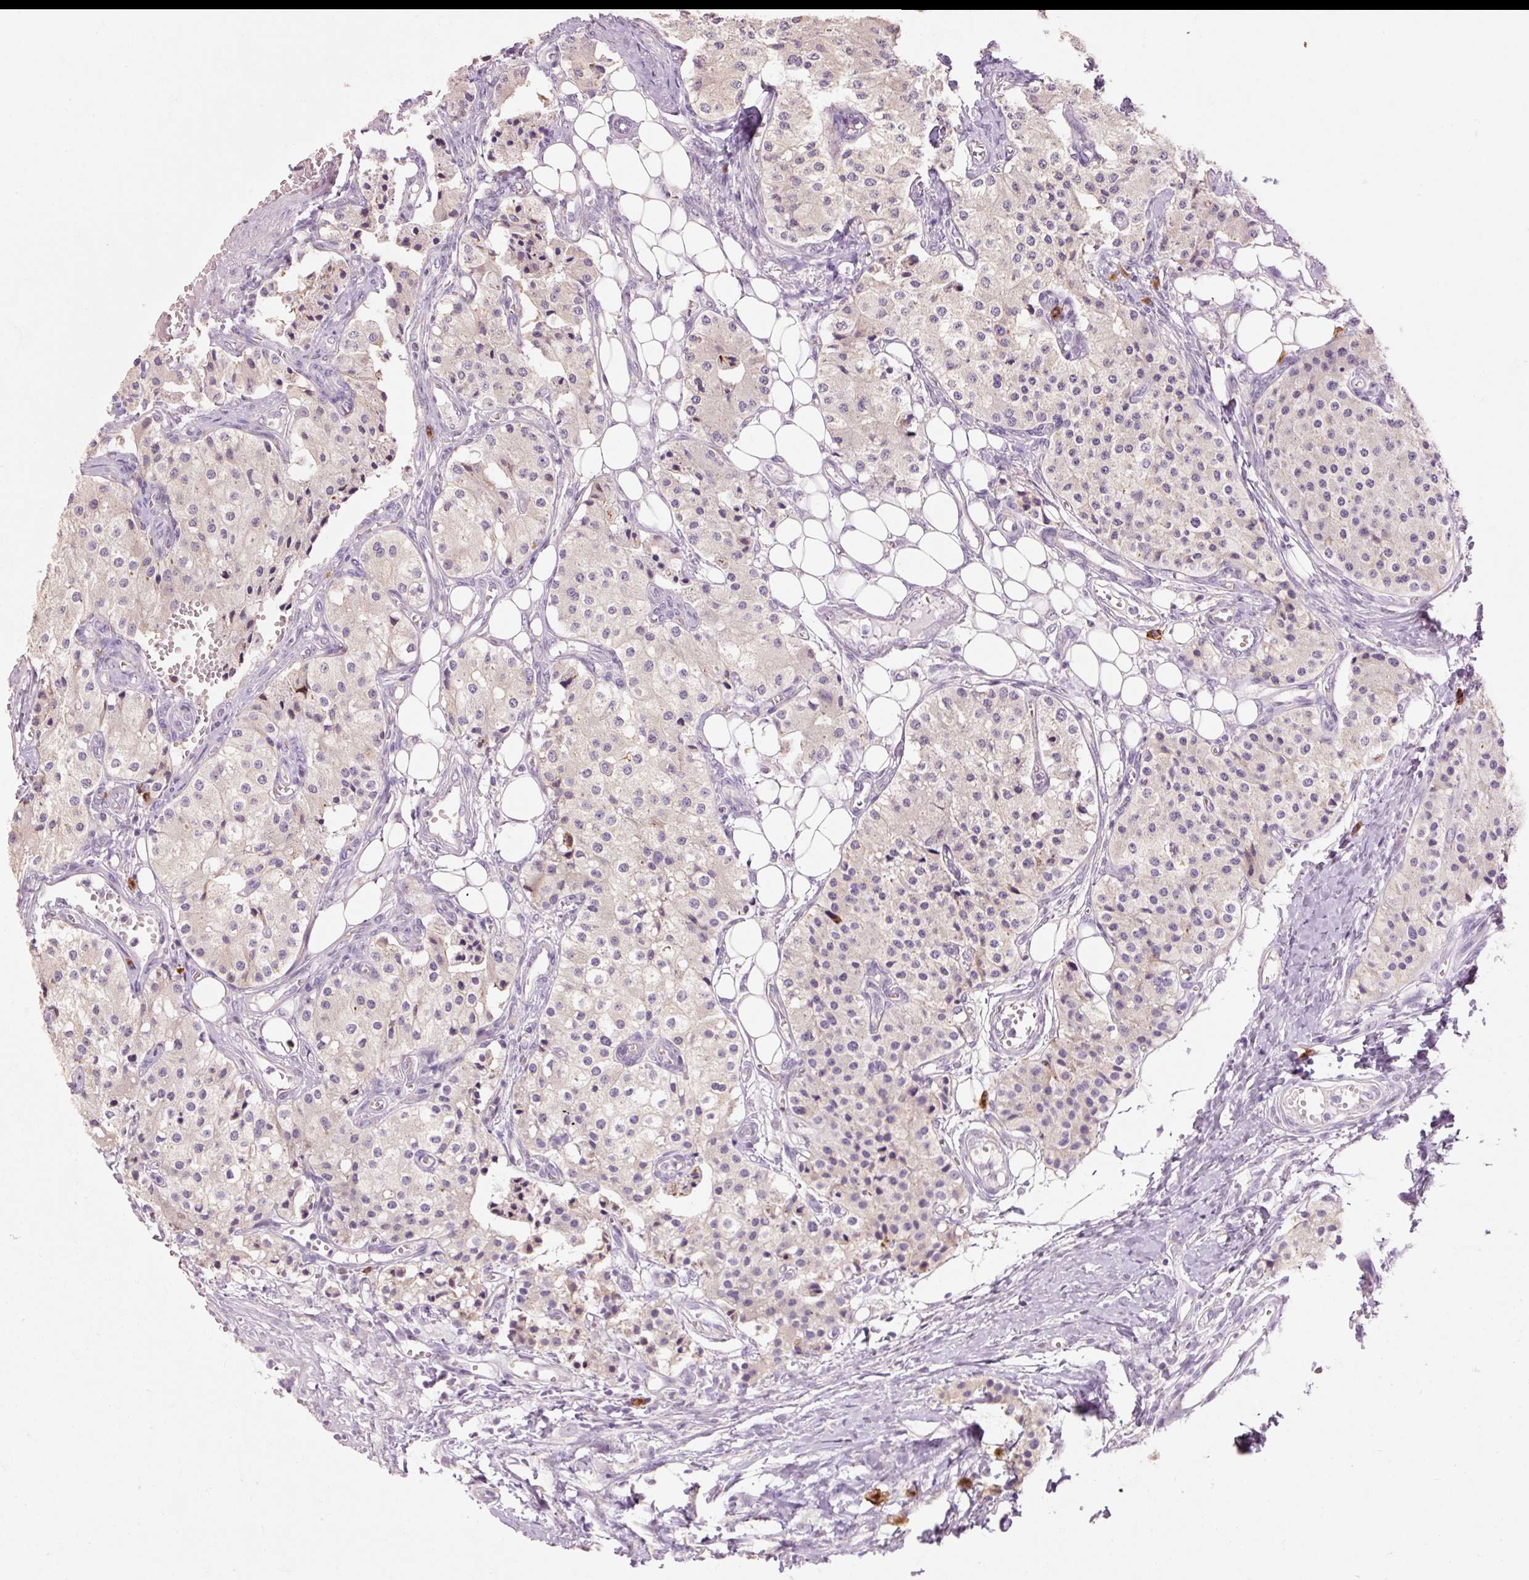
{"staining": {"intensity": "negative", "quantity": "none", "location": "none"}, "tissue": "carcinoid", "cell_type": "Tumor cells", "image_type": "cancer", "snomed": [{"axis": "morphology", "description": "Carcinoid, malignant, NOS"}, {"axis": "topography", "description": "Colon"}], "caption": "Tumor cells show no significant protein positivity in carcinoid. The staining was performed using DAB (3,3'-diaminobenzidine) to visualize the protein expression in brown, while the nuclei were stained in blue with hematoxylin (Magnification: 20x).", "gene": "HAX1", "patient": {"sex": "female", "age": 52}}